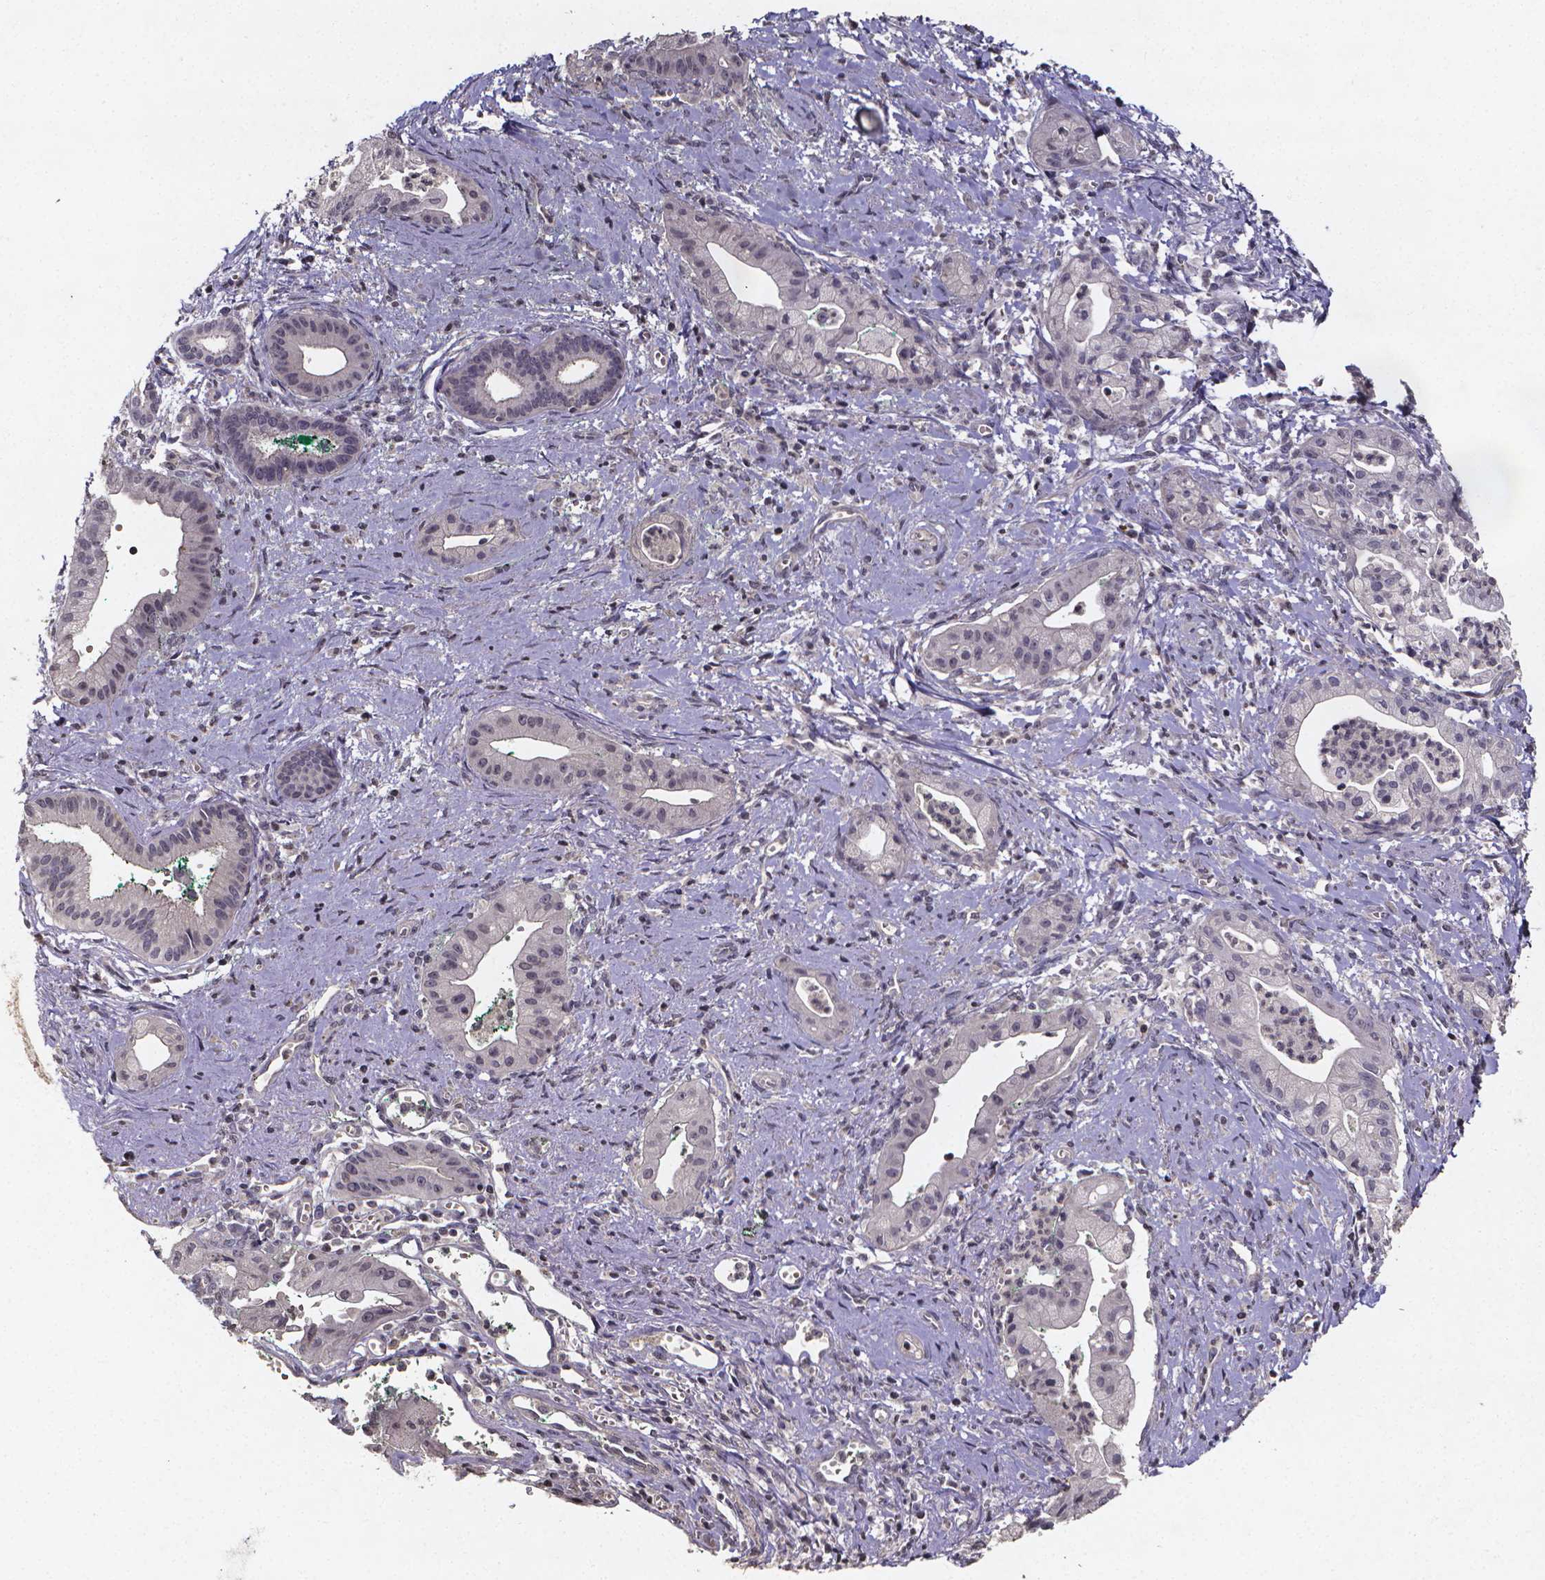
{"staining": {"intensity": "negative", "quantity": "none", "location": "none"}, "tissue": "pancreatic cancer", "cell_type": "Tumor cells", "image_type": "cancer", "snomed": [{"axis": "morphology", "description": "Normal tissue, NOS"}, {"axis": "morphology", "description": "Adenocarcinoma, NOS"}, {"axis": "topography", "description": "Lymph node"}, {"axis": "topography", "description": "Pancreas"}], "caption": "Histopathology image shows no significant protein staining in tumor cells of pancreatic cancer. The staining was performed using DAB (3,3'-diaminobenzidine) to visualize the protein expression in brown, while the nuclei were stained in blue with hematoxylin (Magnification: 20x).", "gene": "TP73", "patient": {"sex": "female", "age": 58}}